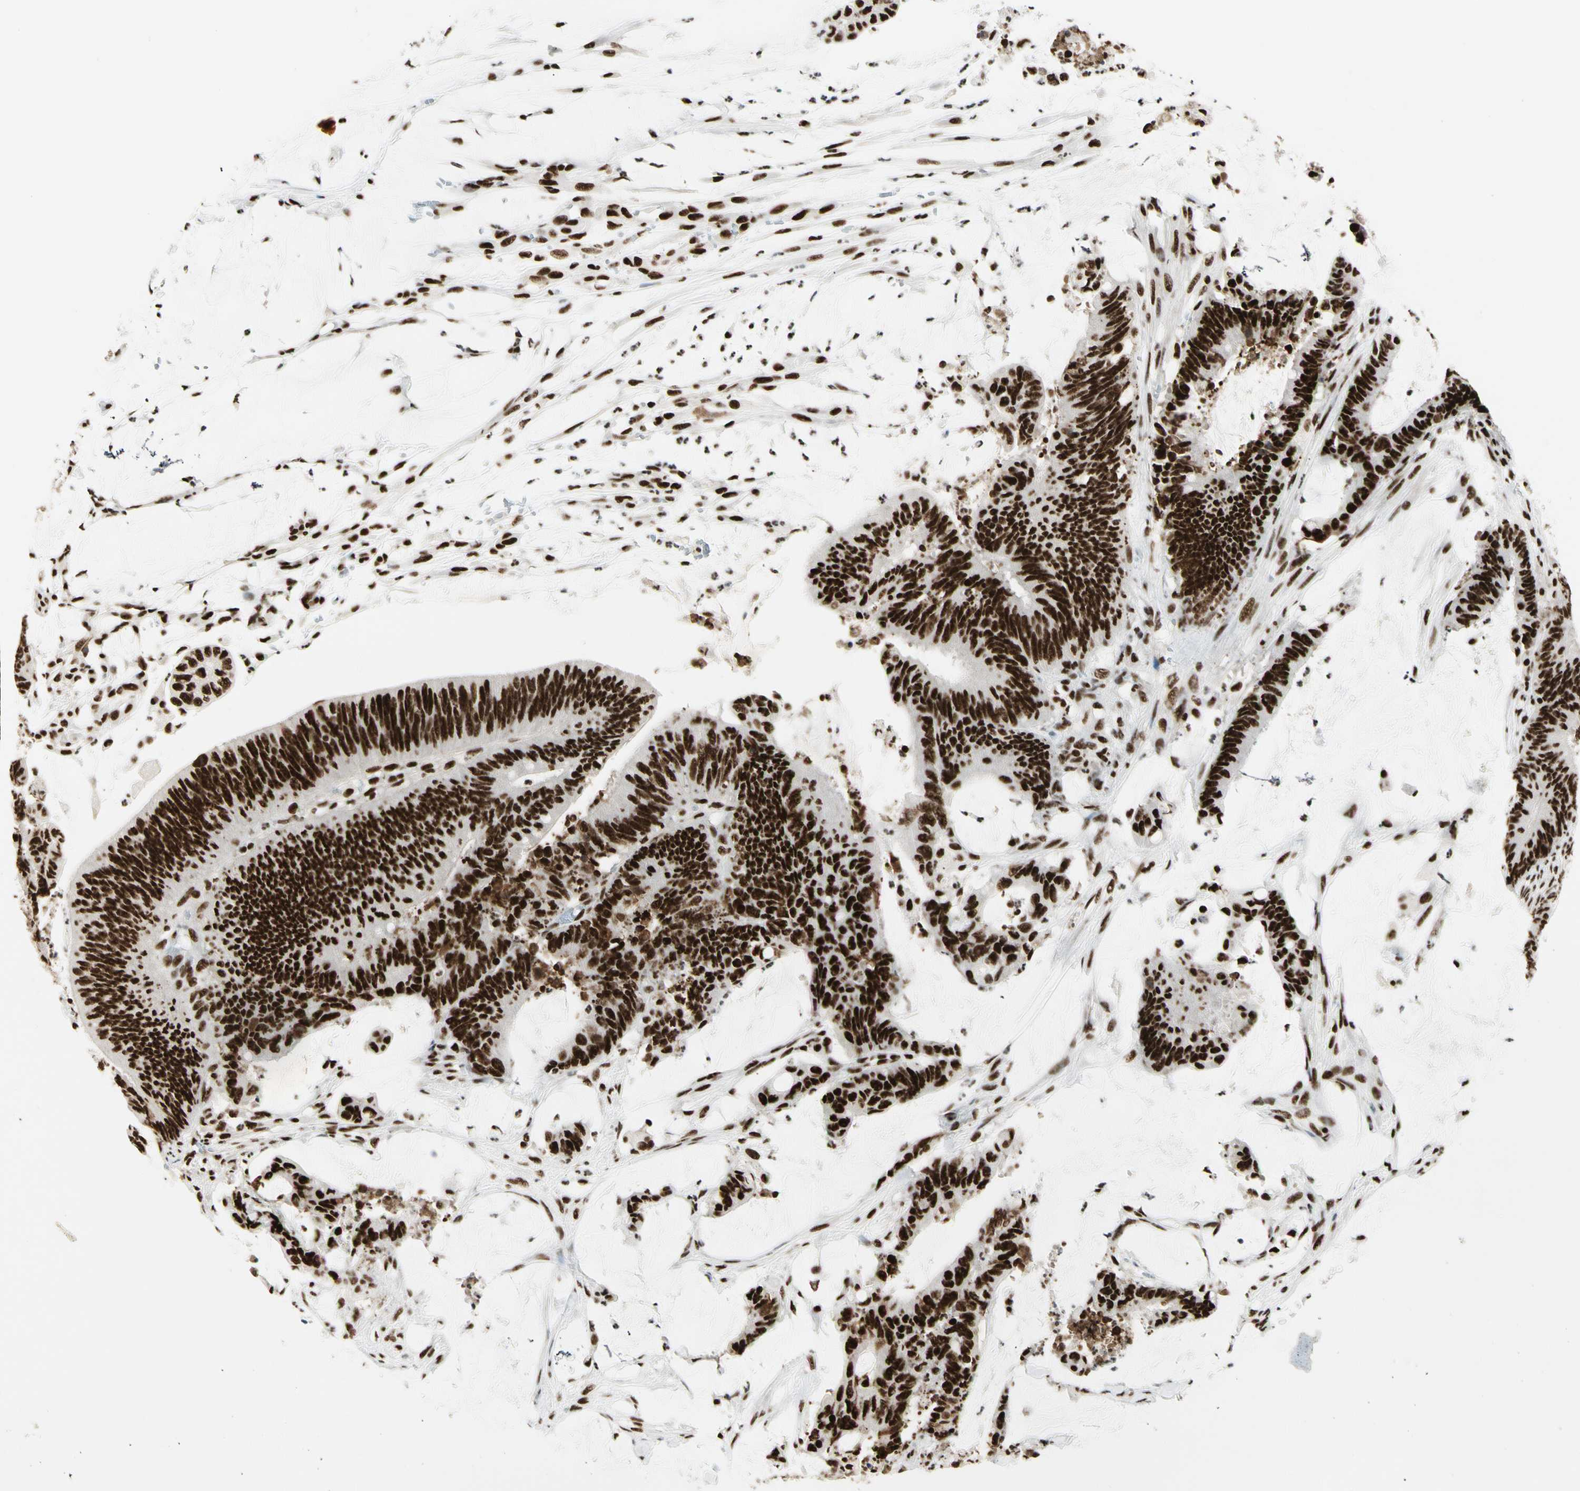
{"staining": {"intensity": "strong", "quantity": ">75%", "location": "nuclear"}, "tissue": "colorectal cancer", "cell_type": "Tumor cells", "image_type": "cancer", "snomed": [{"axis": "morphology", "description": "Adenocarcinoma, NOS"}, {"axis": "topography", "description": "Rectum"}], "caption": "Colorectal adenocarcinoma stained with DAB (3,3'-diaminobenzidine) IHC exhibits high levels of strong nuclear staining in about >75% of tumor cells.", "gene": "CCAR1", "patient": {"sex": "female", "age": 66}}